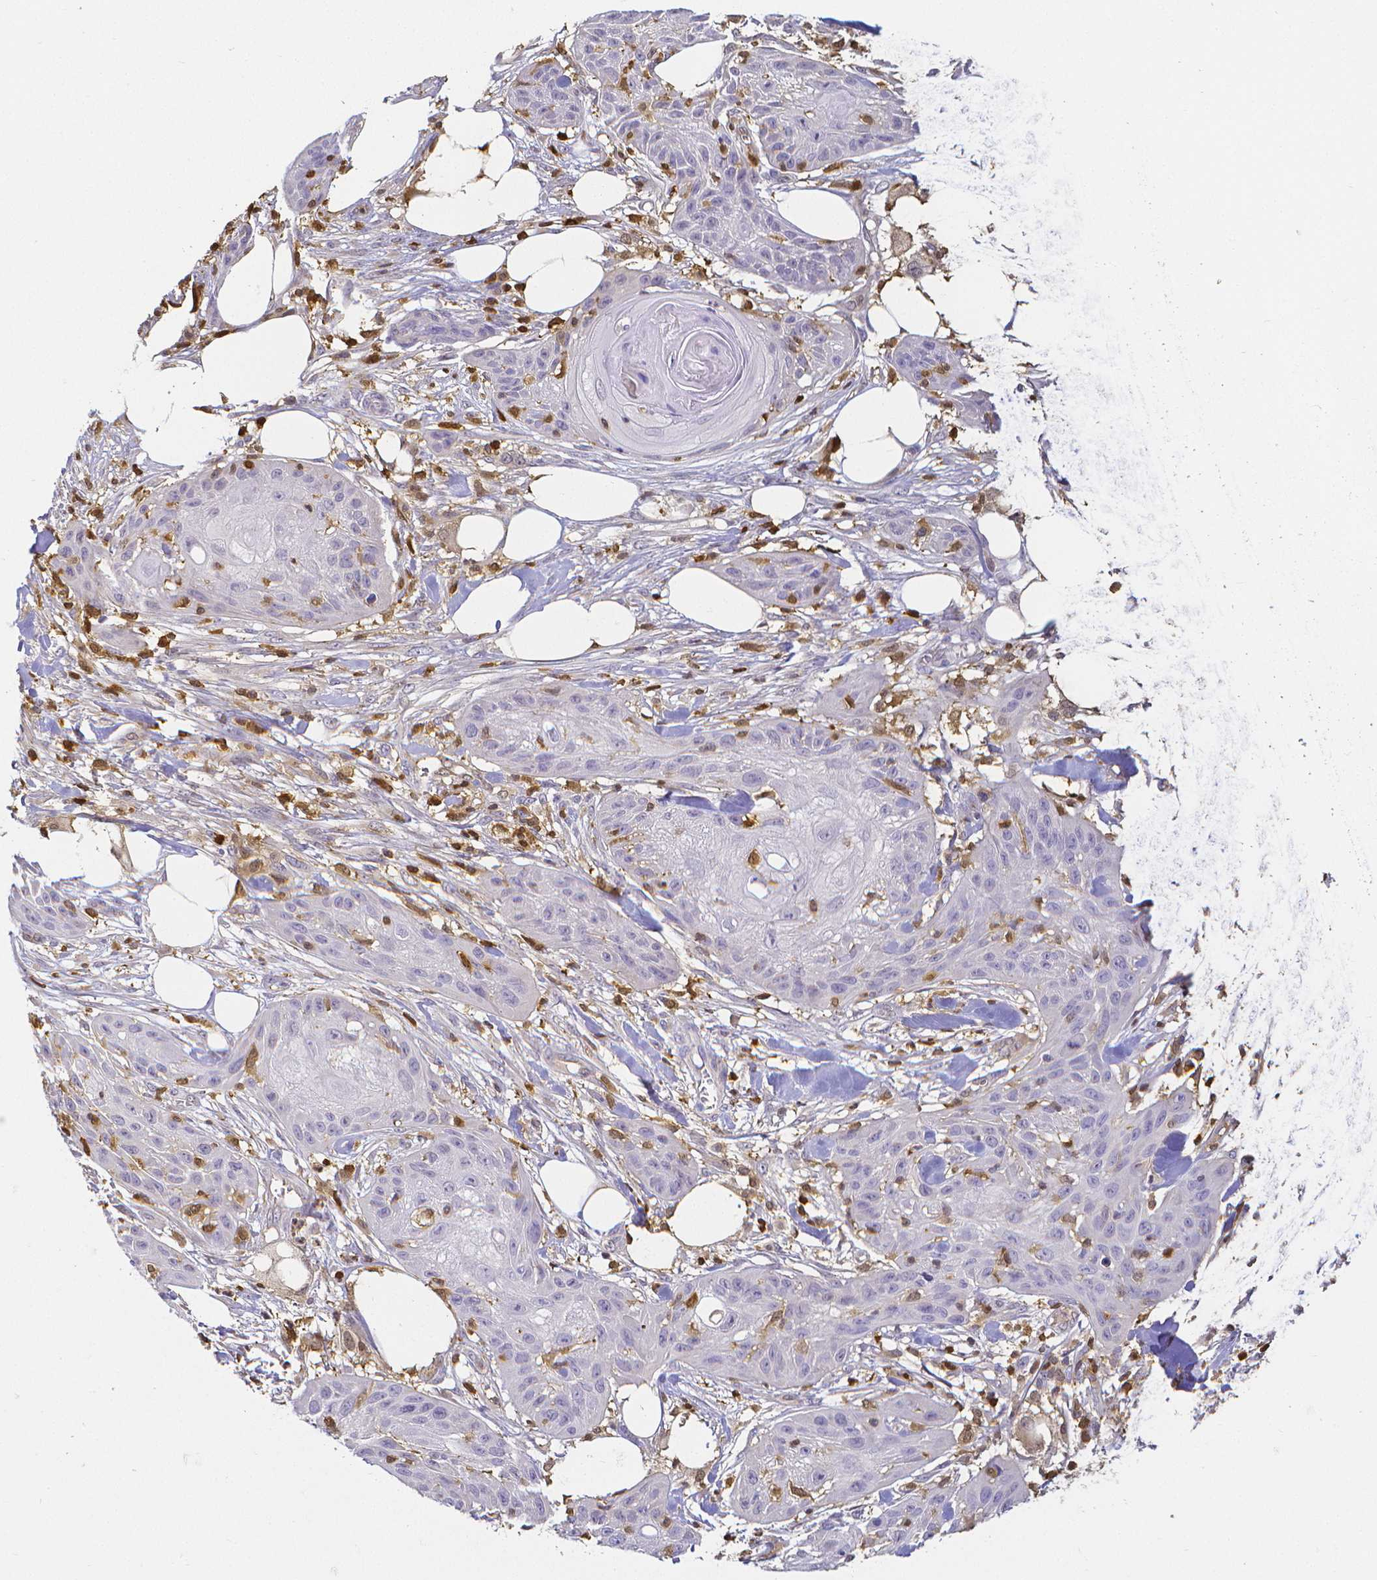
{"staining": {"intensity": "negative", "quantity": "none", "location": "none"}, "tissue": "skin cancer", "cell_type": "Tumor cells", "image_type": "cancer", "snomed": [{"axis": "morphology", "description": "Squamous cell carcinoma, NOS"}, {"axis": "topography", "description": "Skin"}], "caption": "A photomicrograph of squamous cell carcinoma (skin) stained for a protein demonstrates no brown staining in tumor cells.", "gene": "COTL1", "patient": {"sex": "female", "age": 88}}